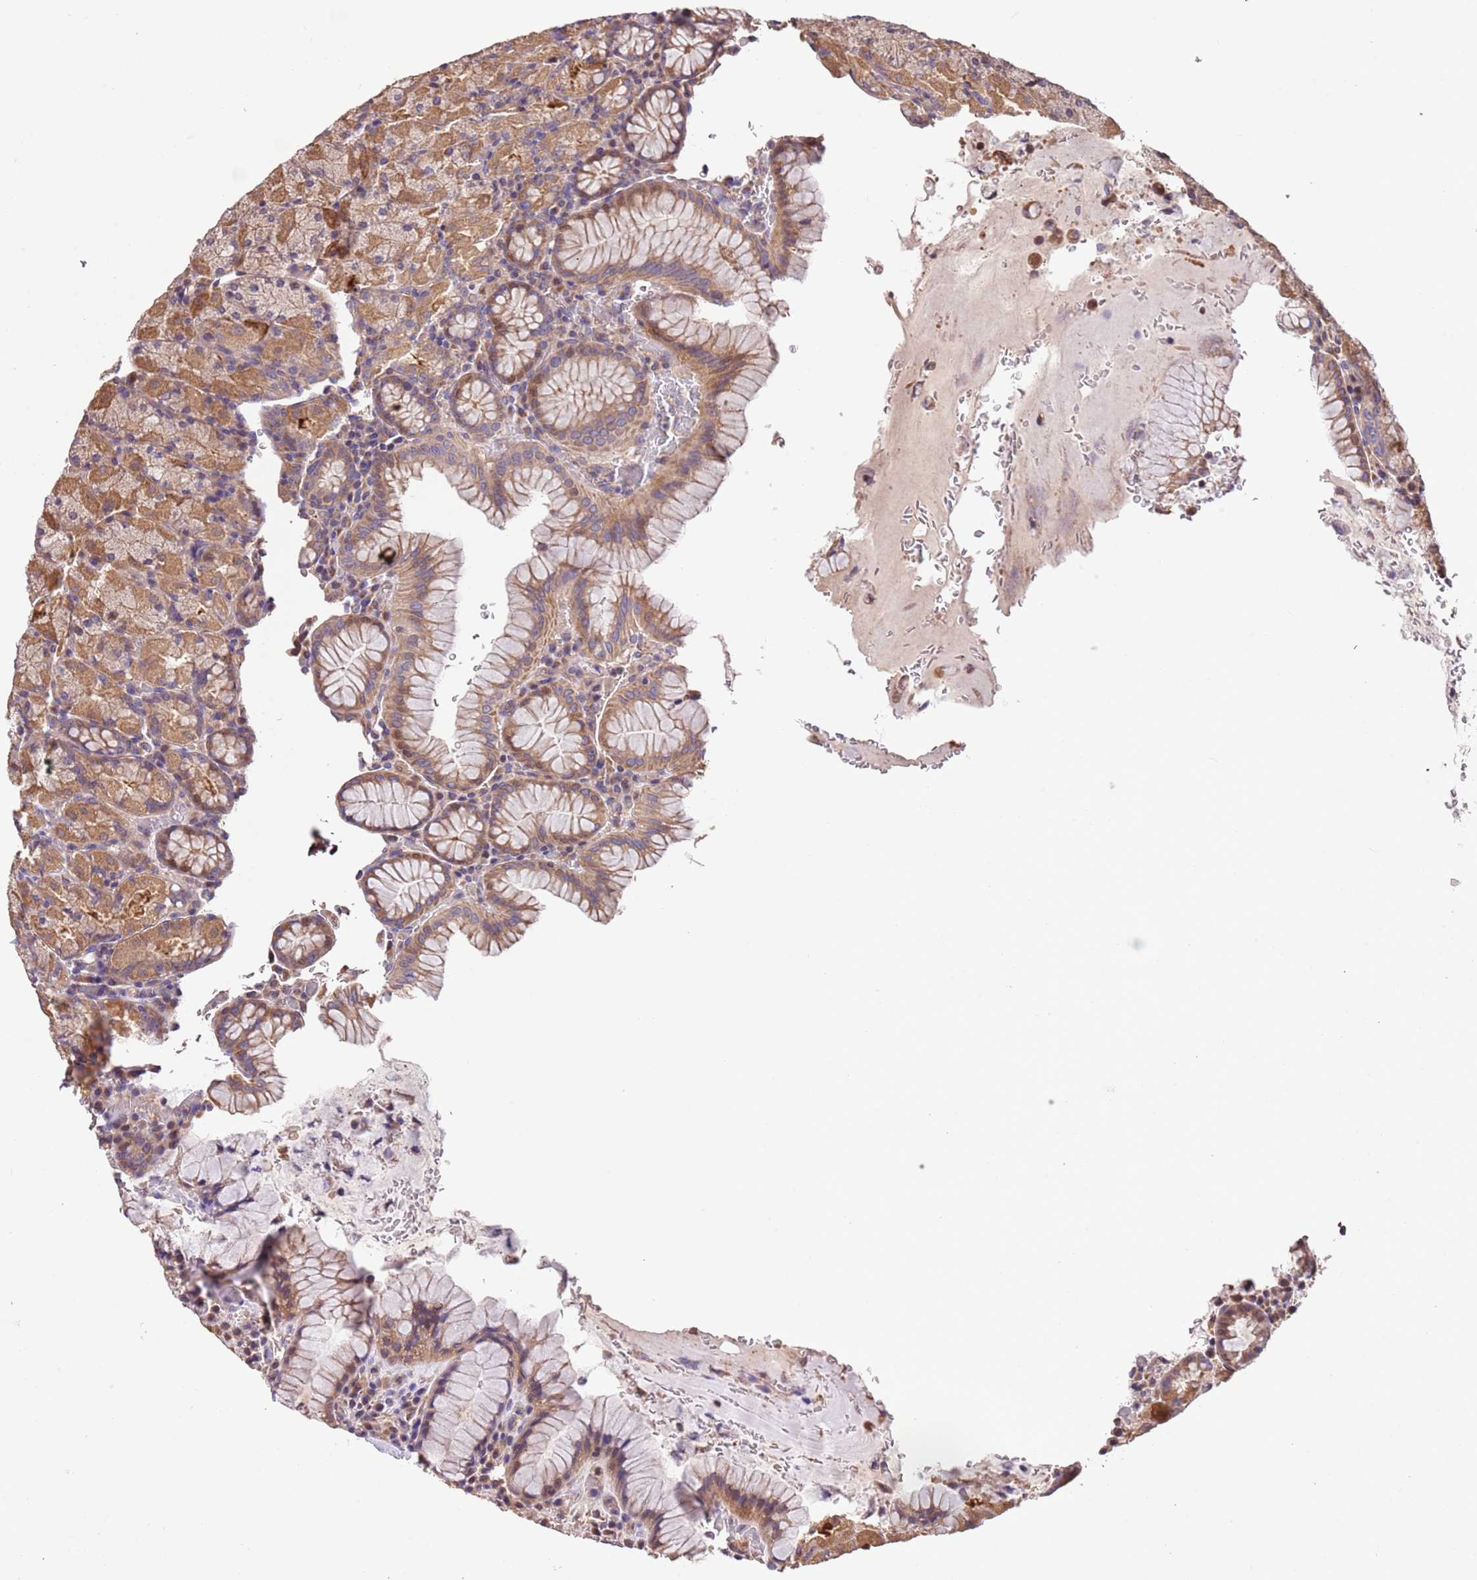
{"staining": {"intensity": "moderate", "quantity": ">75%", "location": "cytoplasmic/membranous"}, "tissue": "stomach", "cell_type": "Glandular cells", "image_type": "normal", "snomed": [{"axis": "morphology", "description": "Normal tissue, NOS"}, {"axis": "topography", "description": "Stomach, upper"}, {"axis": "topography", "description": "Stomach, lower"}], "caption": "Stomach stained with DAB (3,3'-diaminobenzidine) immunohistochemistry (IHC) displays medium levels of moderate cytoplasmic/membranous expression in approximately >75% of glandular cells. (DAB = brown stain, brightfield microscopy at high magnification).", "gene": "FAM89B", "patient": {"sex": "male", "age": 80}}